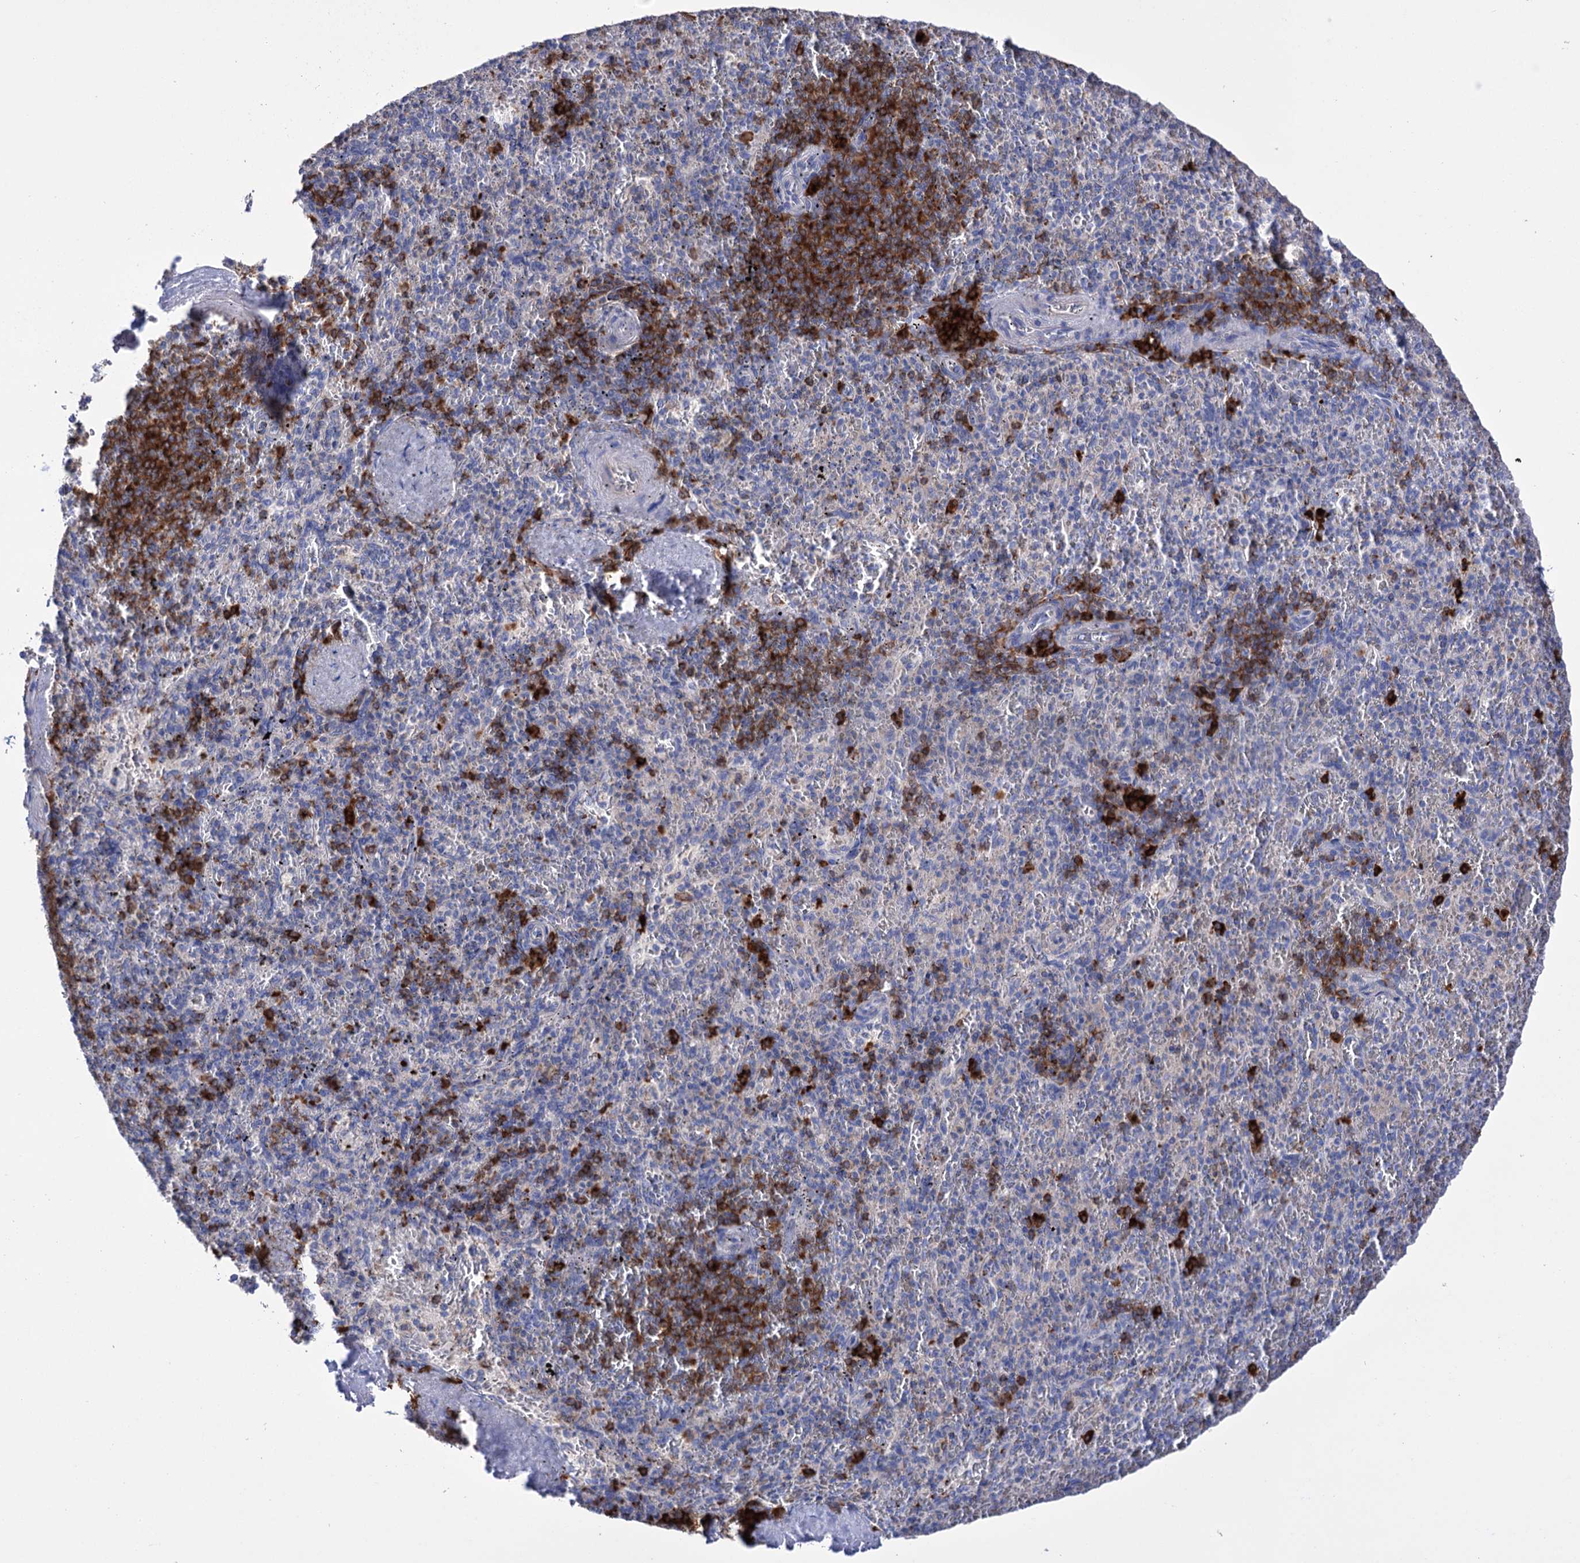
{"staining": {"intensity": "strong", "quantity": "<25%", "location": "cytoplasmic/membranous"}, "tissue": "spleen", "cell_type": "Cells in red pulp", "image_type": "normal", "snomed": [{"axis": "morphology", "description": "Normal tissue, NOS"}, {"axis": "topography", "description": "Spleen"}], "caption": "Spleen stained with a protein marker displays strong staining in cells in red pulp.", "gene": "BBS4", "patient": {"sex": "male", "age": 82}}